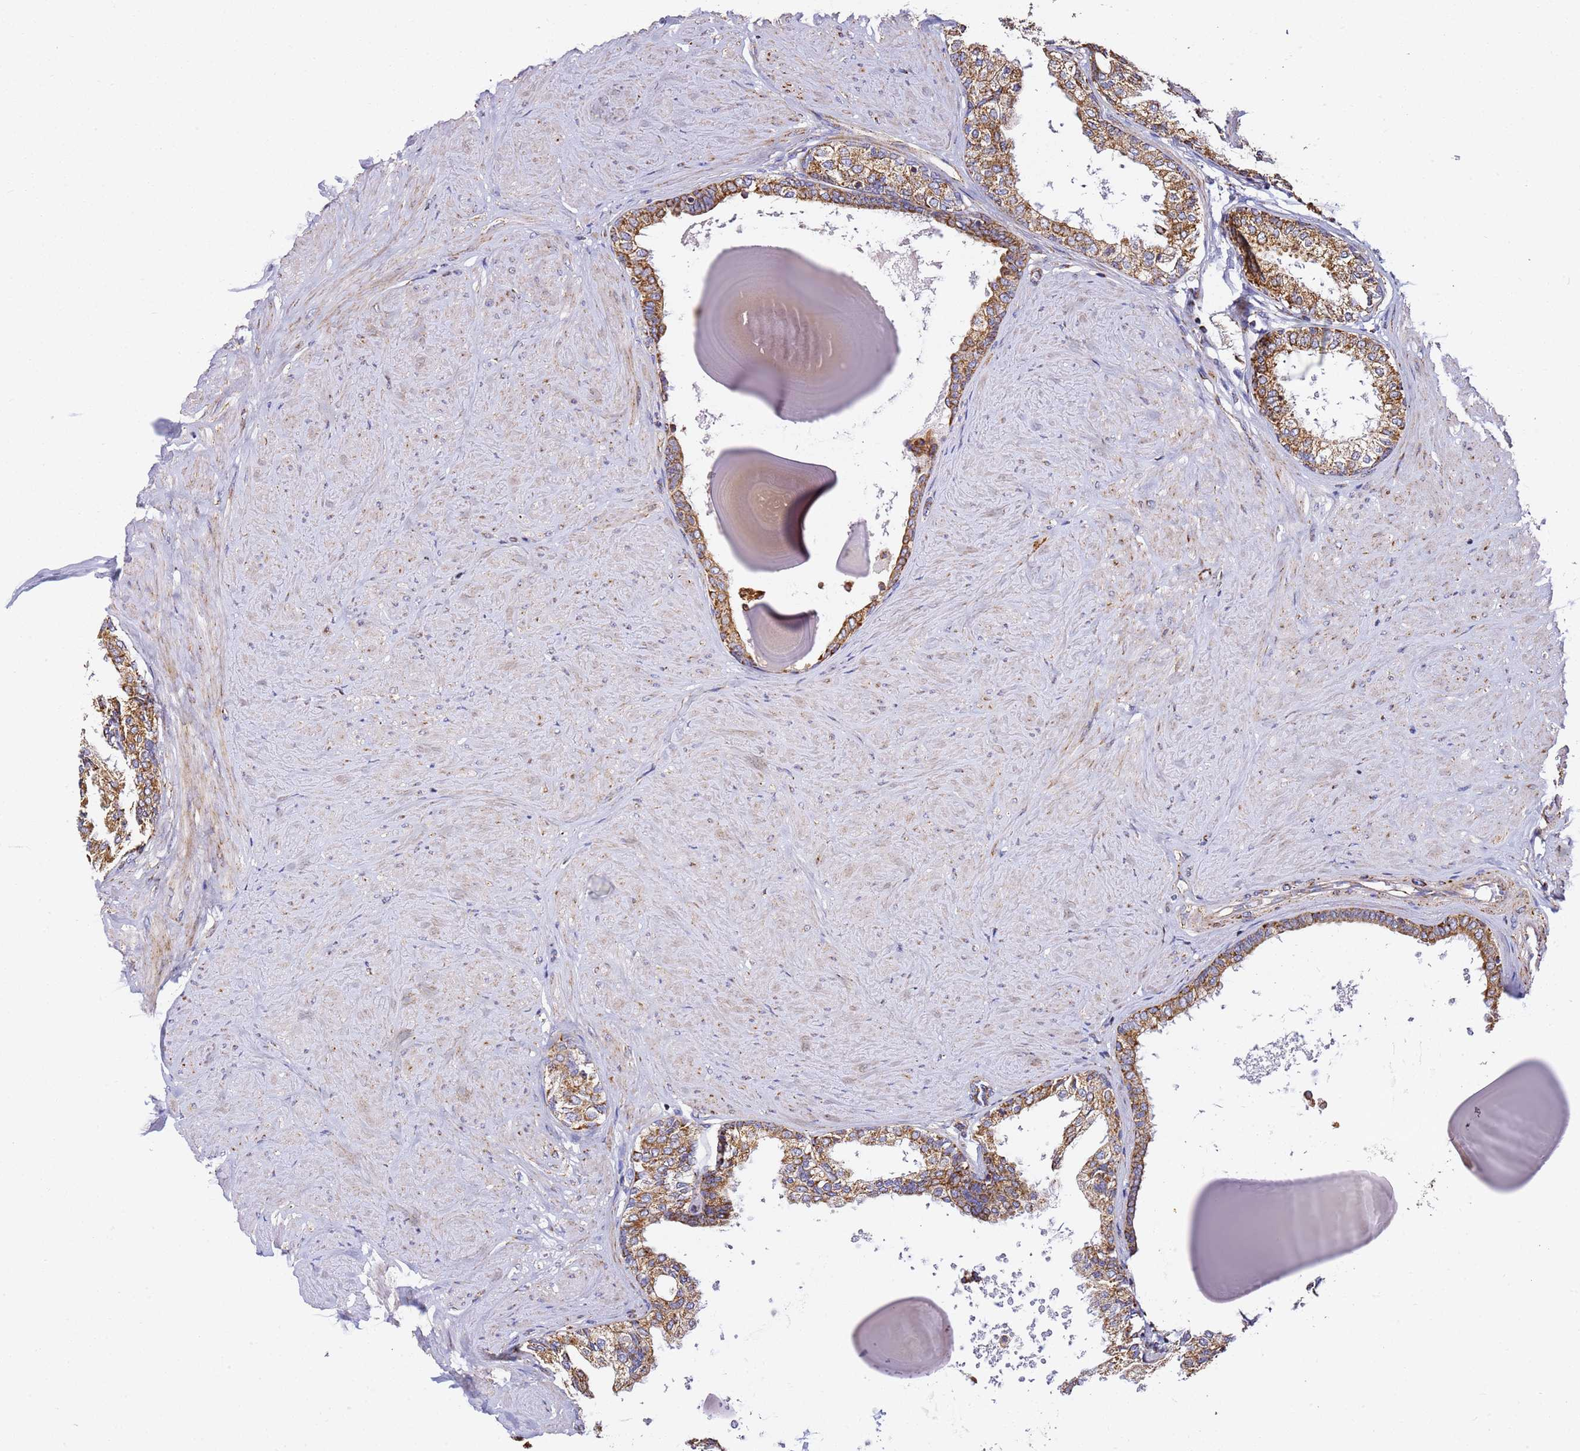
{"staining": {"intensity": "strong", "quantity": ">75%", "location": "cytoplasmic/membranous"}, "tissue": "prostate", "cell_type": "Glandular cells", "image_type": "normal", "snomed": [{"axis": "morphology", "description": "Normal tissue, NOS"}, {"axis": "topography", "description": "Prostate"}], "caption": "Prostate stained for a protein exhibits strong cytoplasmic/membranous positivity in glandular cells. The staining is performed using DAB (3,3'-diaminobenzidine) brown chromogen to label protein expression. The nuclei are counter-stained blue using hematoxylin.", "gene": "NDUFA3", "patient": {"sex": "male", "age": 48}}